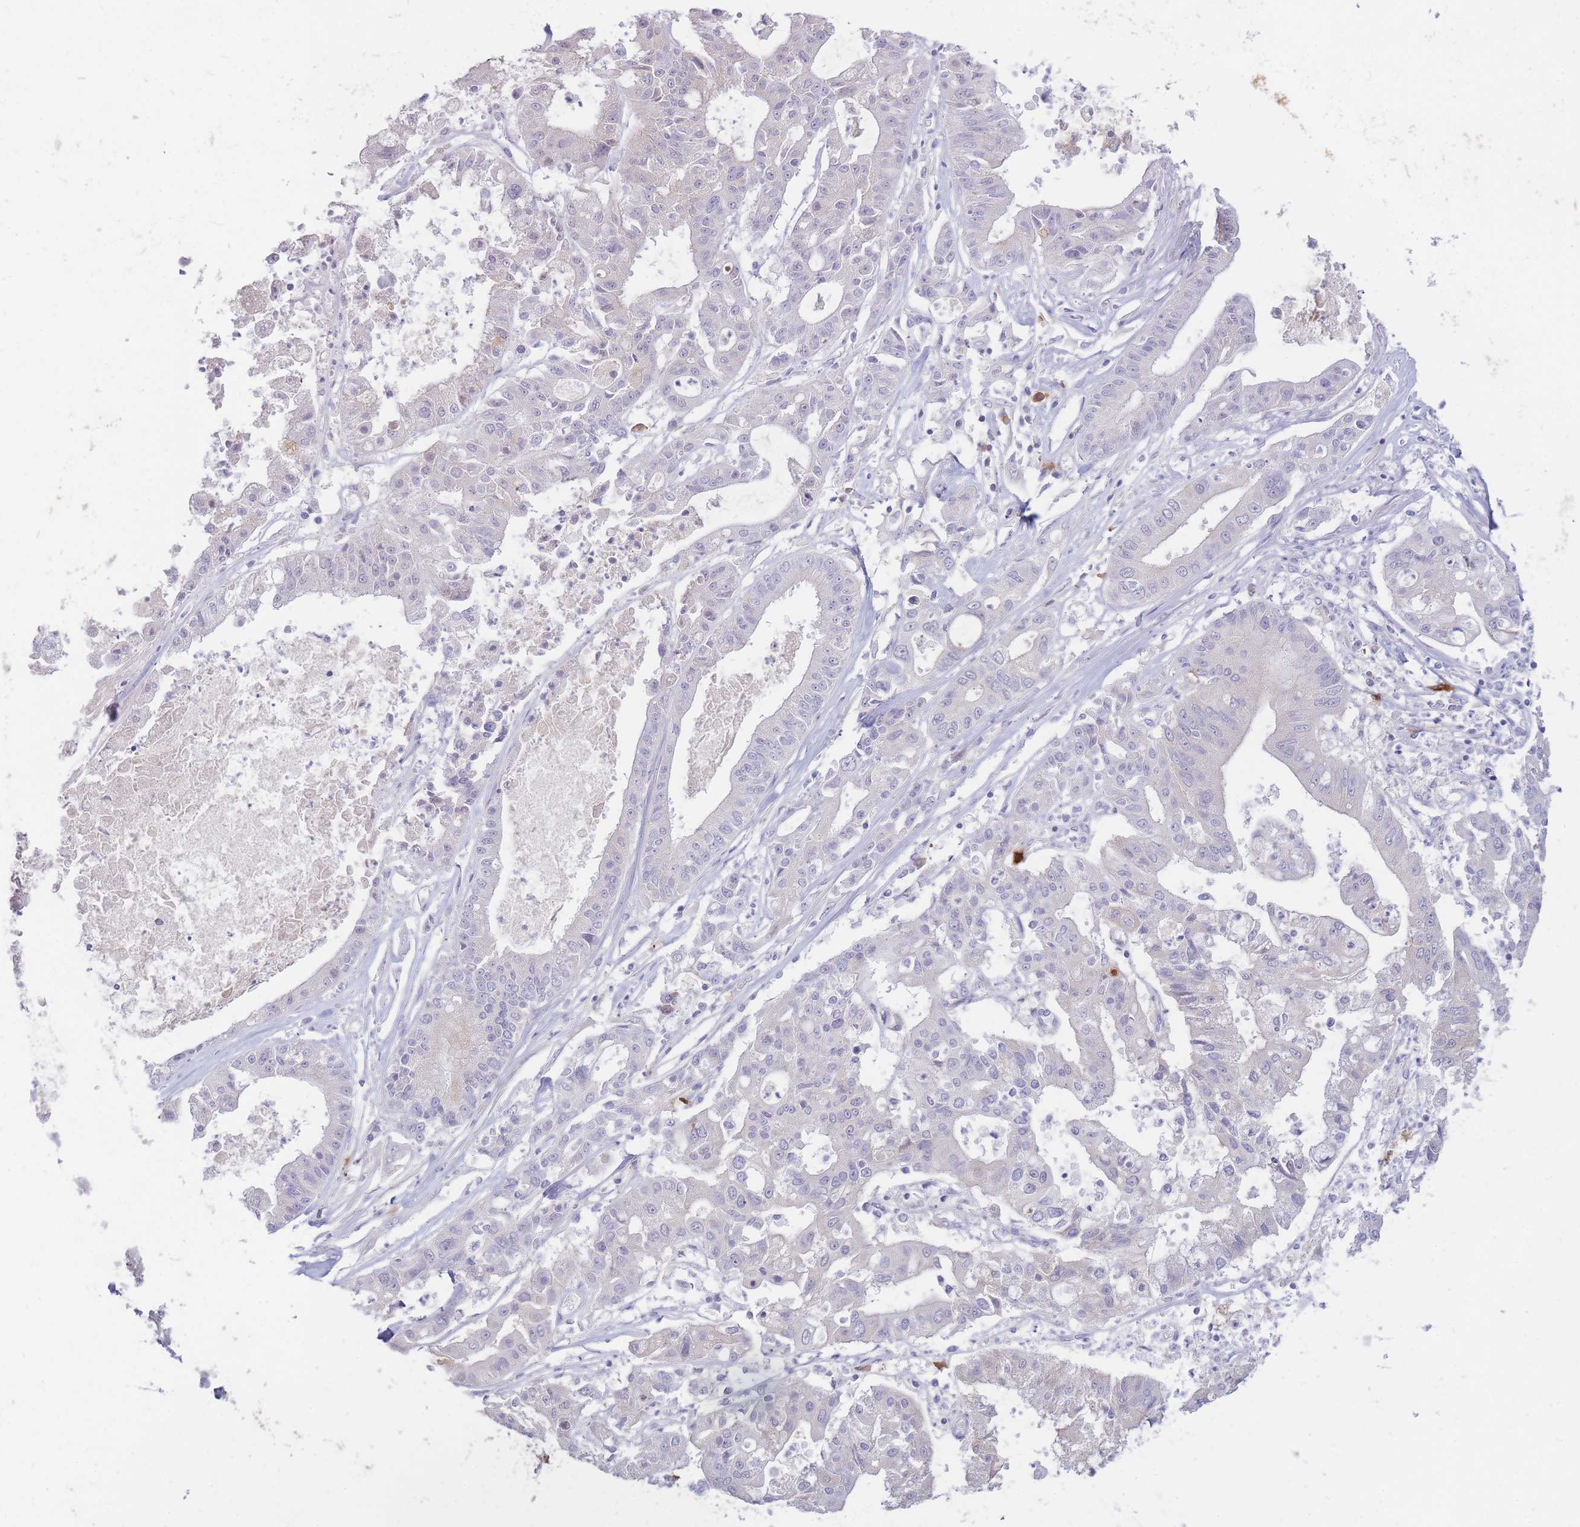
{"staining": {"intensity": "negative", "quantity": "none", "location": "none"}, "tissue": "ovarian cancer", "cell_type": "Tumor cells", "image_type": "cancer", "snomed": [{"axis": "morphology", "description": "Cystadenocarcinoma, mucinous, NOS"}, {"axis": "topography", "description": "Ovary"}], "caption": "Protein analysis of mucinous cystadenocarcinoma (ovarian) demonstrates no significant positivity in tumor cells. The staining was performed using DAB to visualize the protein expression in brown, while the nuclei were stained in blue with hematoxylin (Magnification: 20x).", "gene": "TPSD1", "patient": {"sex": "female", "age": 70}}